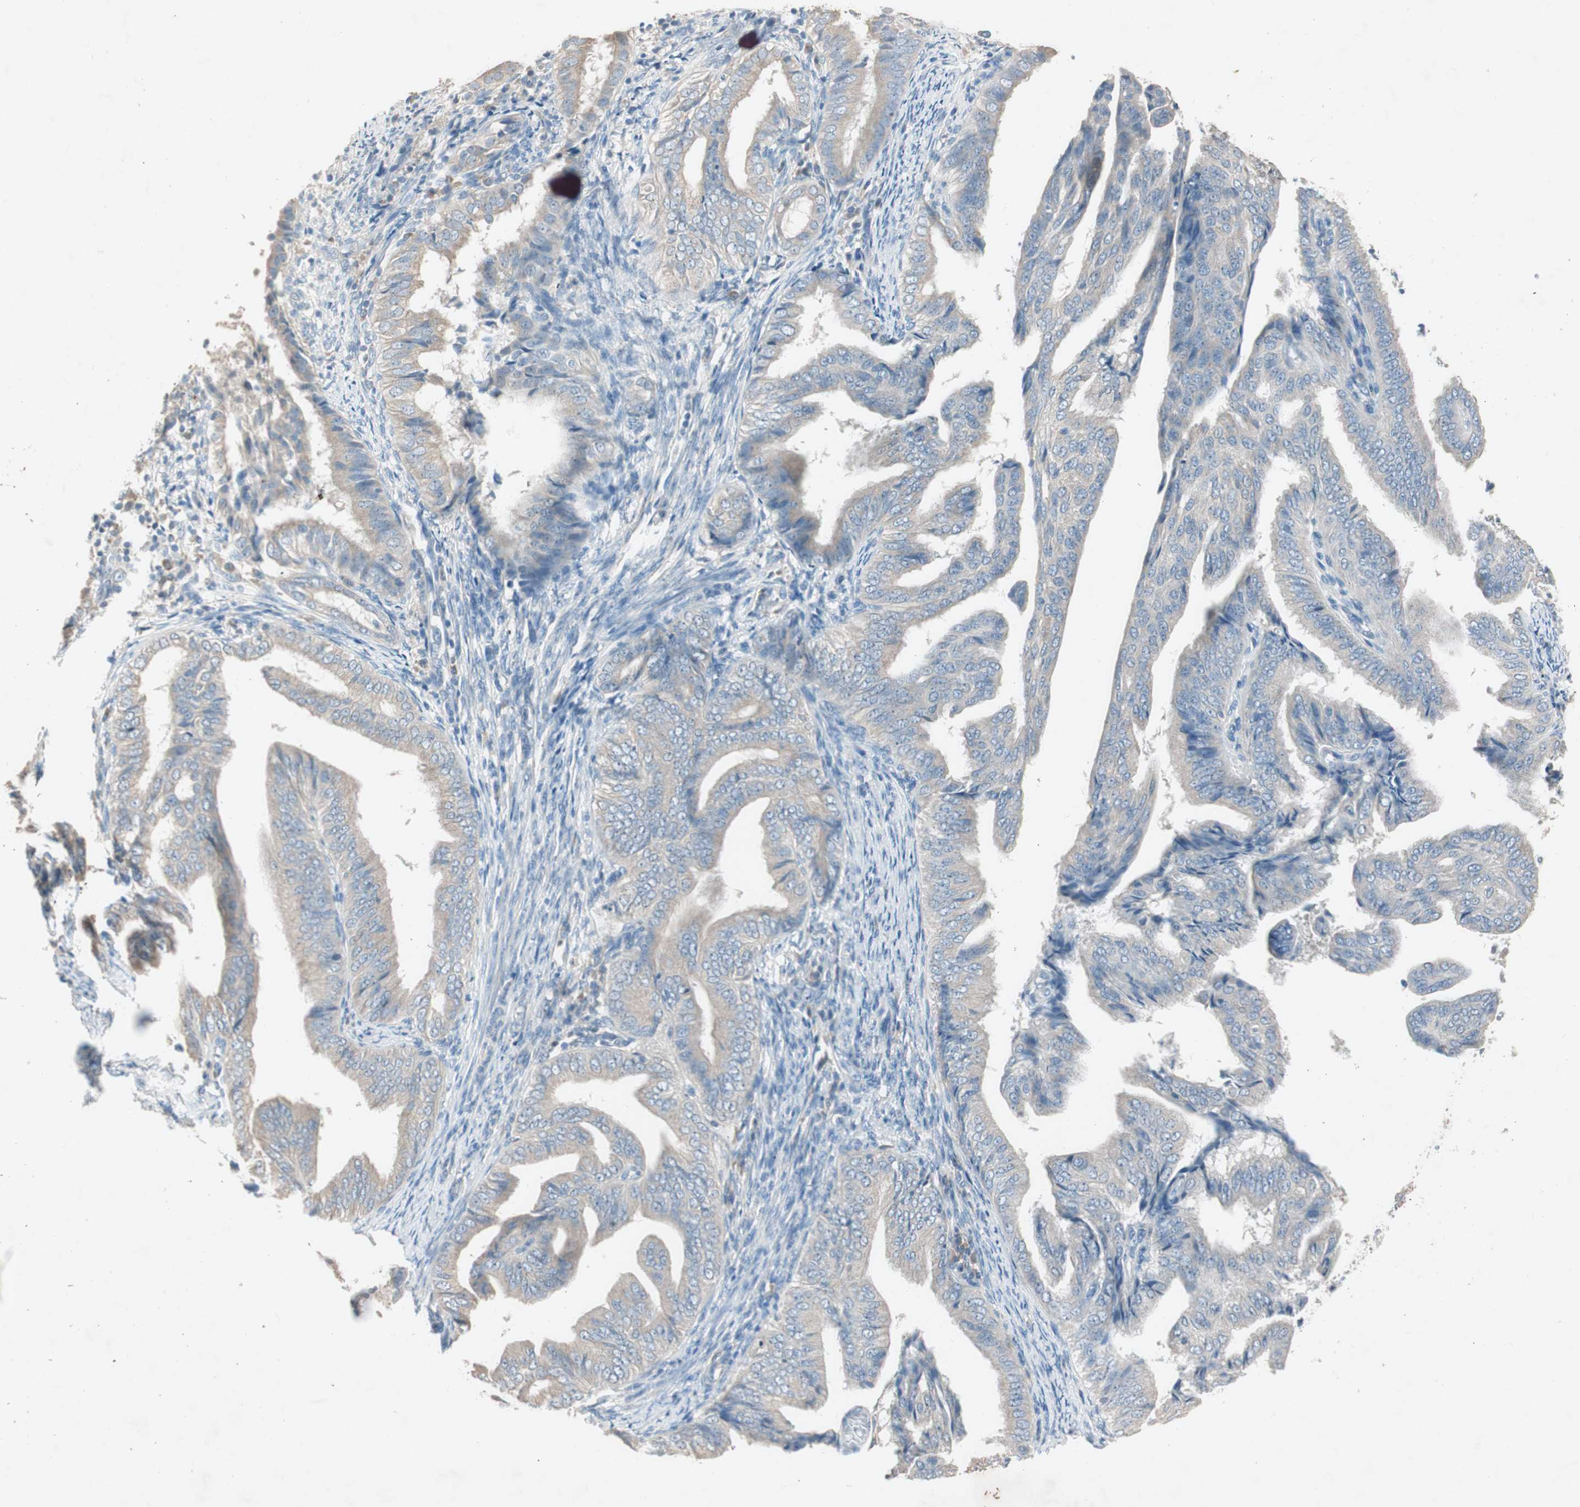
{"staining": {"intensity": "weak", "quantity": "25%-75%", "location": "cytoplasmic/membranous"}, "tissue": "endometrial cancer", "cell_type": "Tumor cells", "image_type": "cancer", "snomed": [{"axis": "morphology", "description": "Adenocarcinoma, NOS"}, {"axis": "topography", "description": "Endometrium"}], "caption": "Immunohistochemical staining of human endometrial cancer reveals weak cytoplasmic/membranous protein expression in approximately 25%-75% of tumor cells.", "gene": "KHK", "patient": {"sex": "female", "age": 58}}